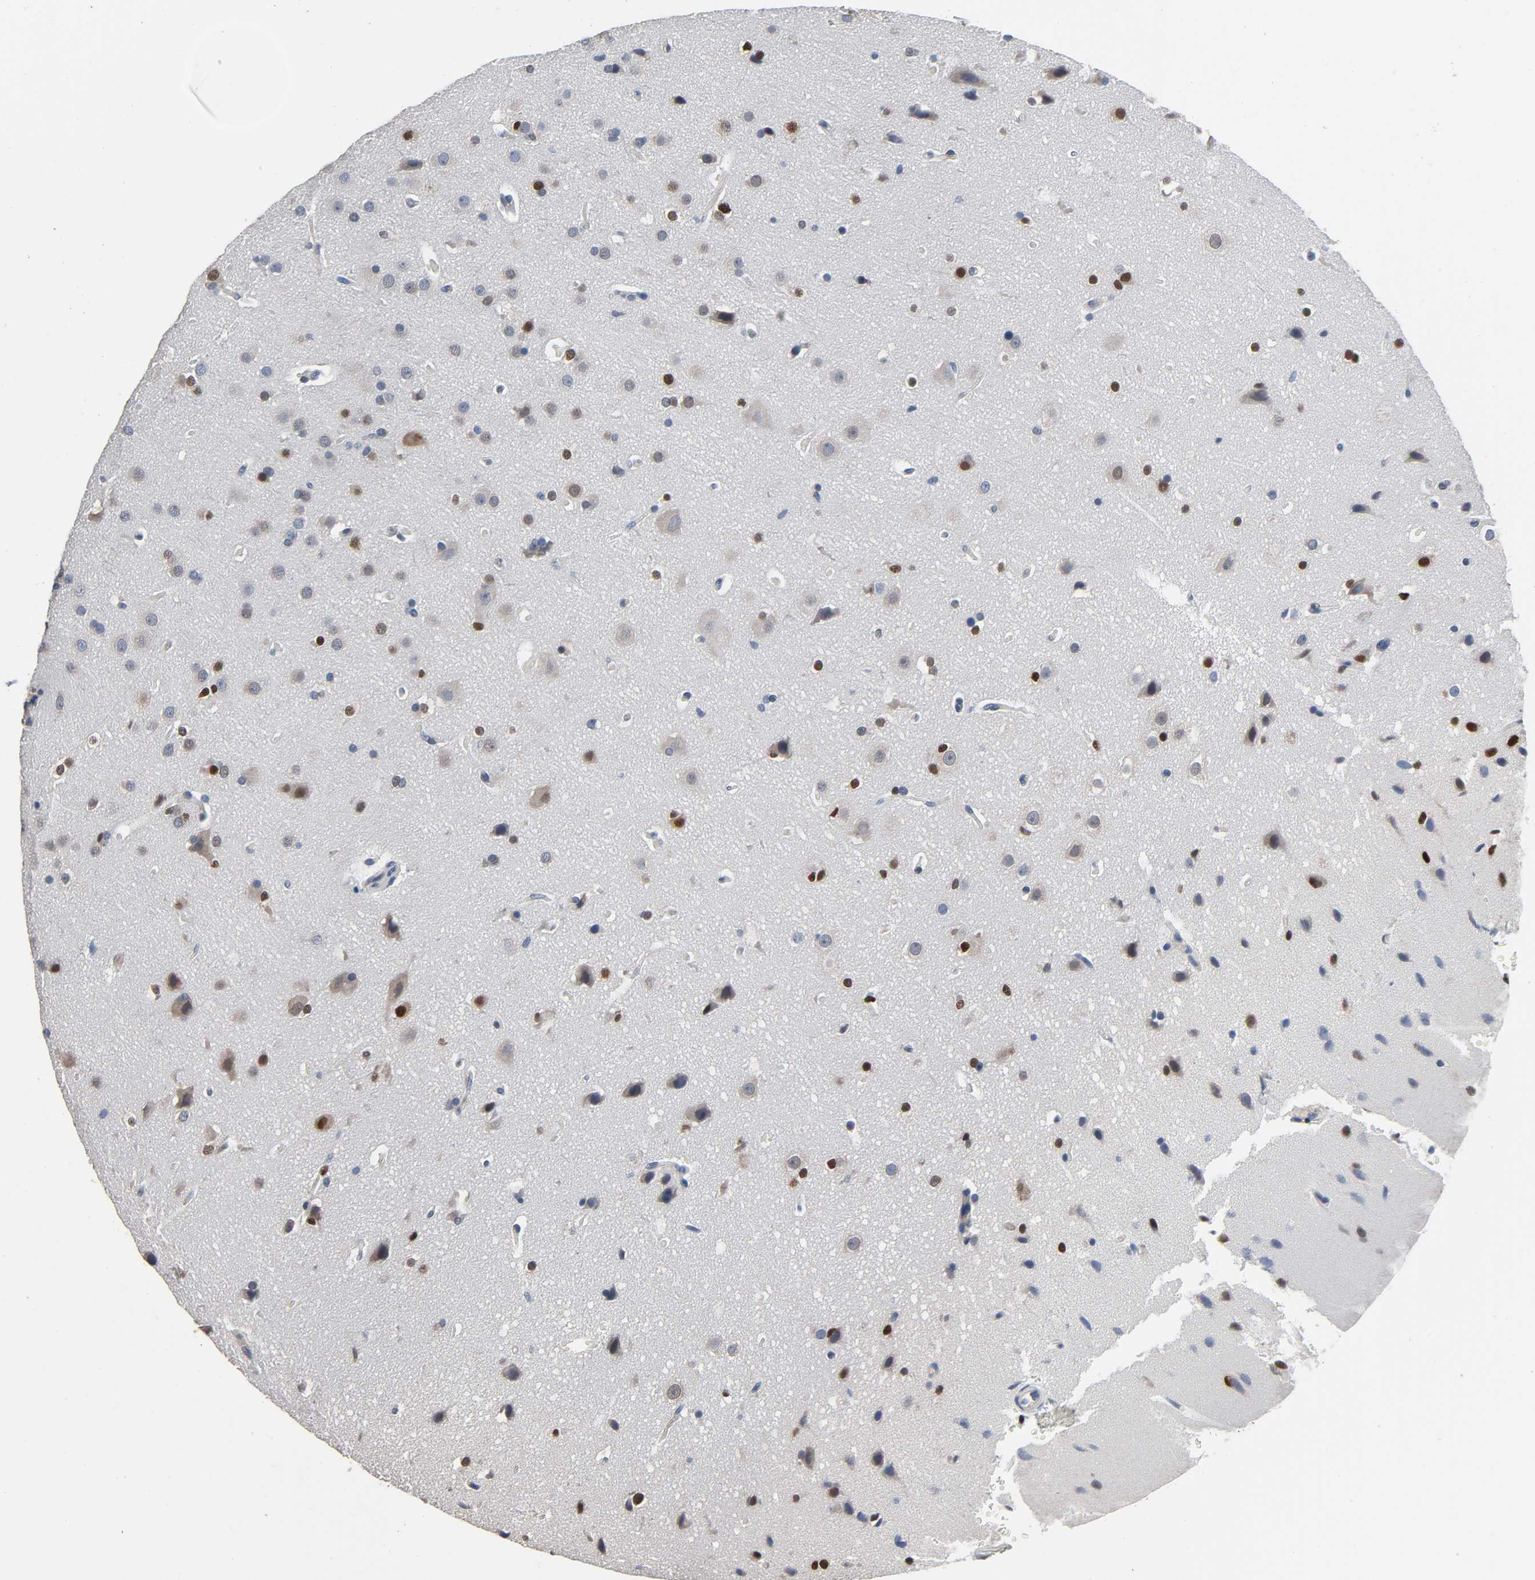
{"staining": {"intensity": "strong", "quantity": "<25%", "location": "nuclear"}, "tissue": "glioma", "cell_type": "Tumor cells", "image_type": "cancer", "snomed": [{"axis": "morphology", "description": "Glioma, malignant, Low grade"}, {"axis": "topography", "description": "Cerebral cortex"}], "caption": "IHC image of neoplastic tissue: glioma stained using immunohistochemistry shows medium levels of strong protein expression localized specifically in the nuclear of tumor cells, appearing as a nuclear brown color.", "gene": "SOX6", "patient": {"sex": "female", "age": 47}}